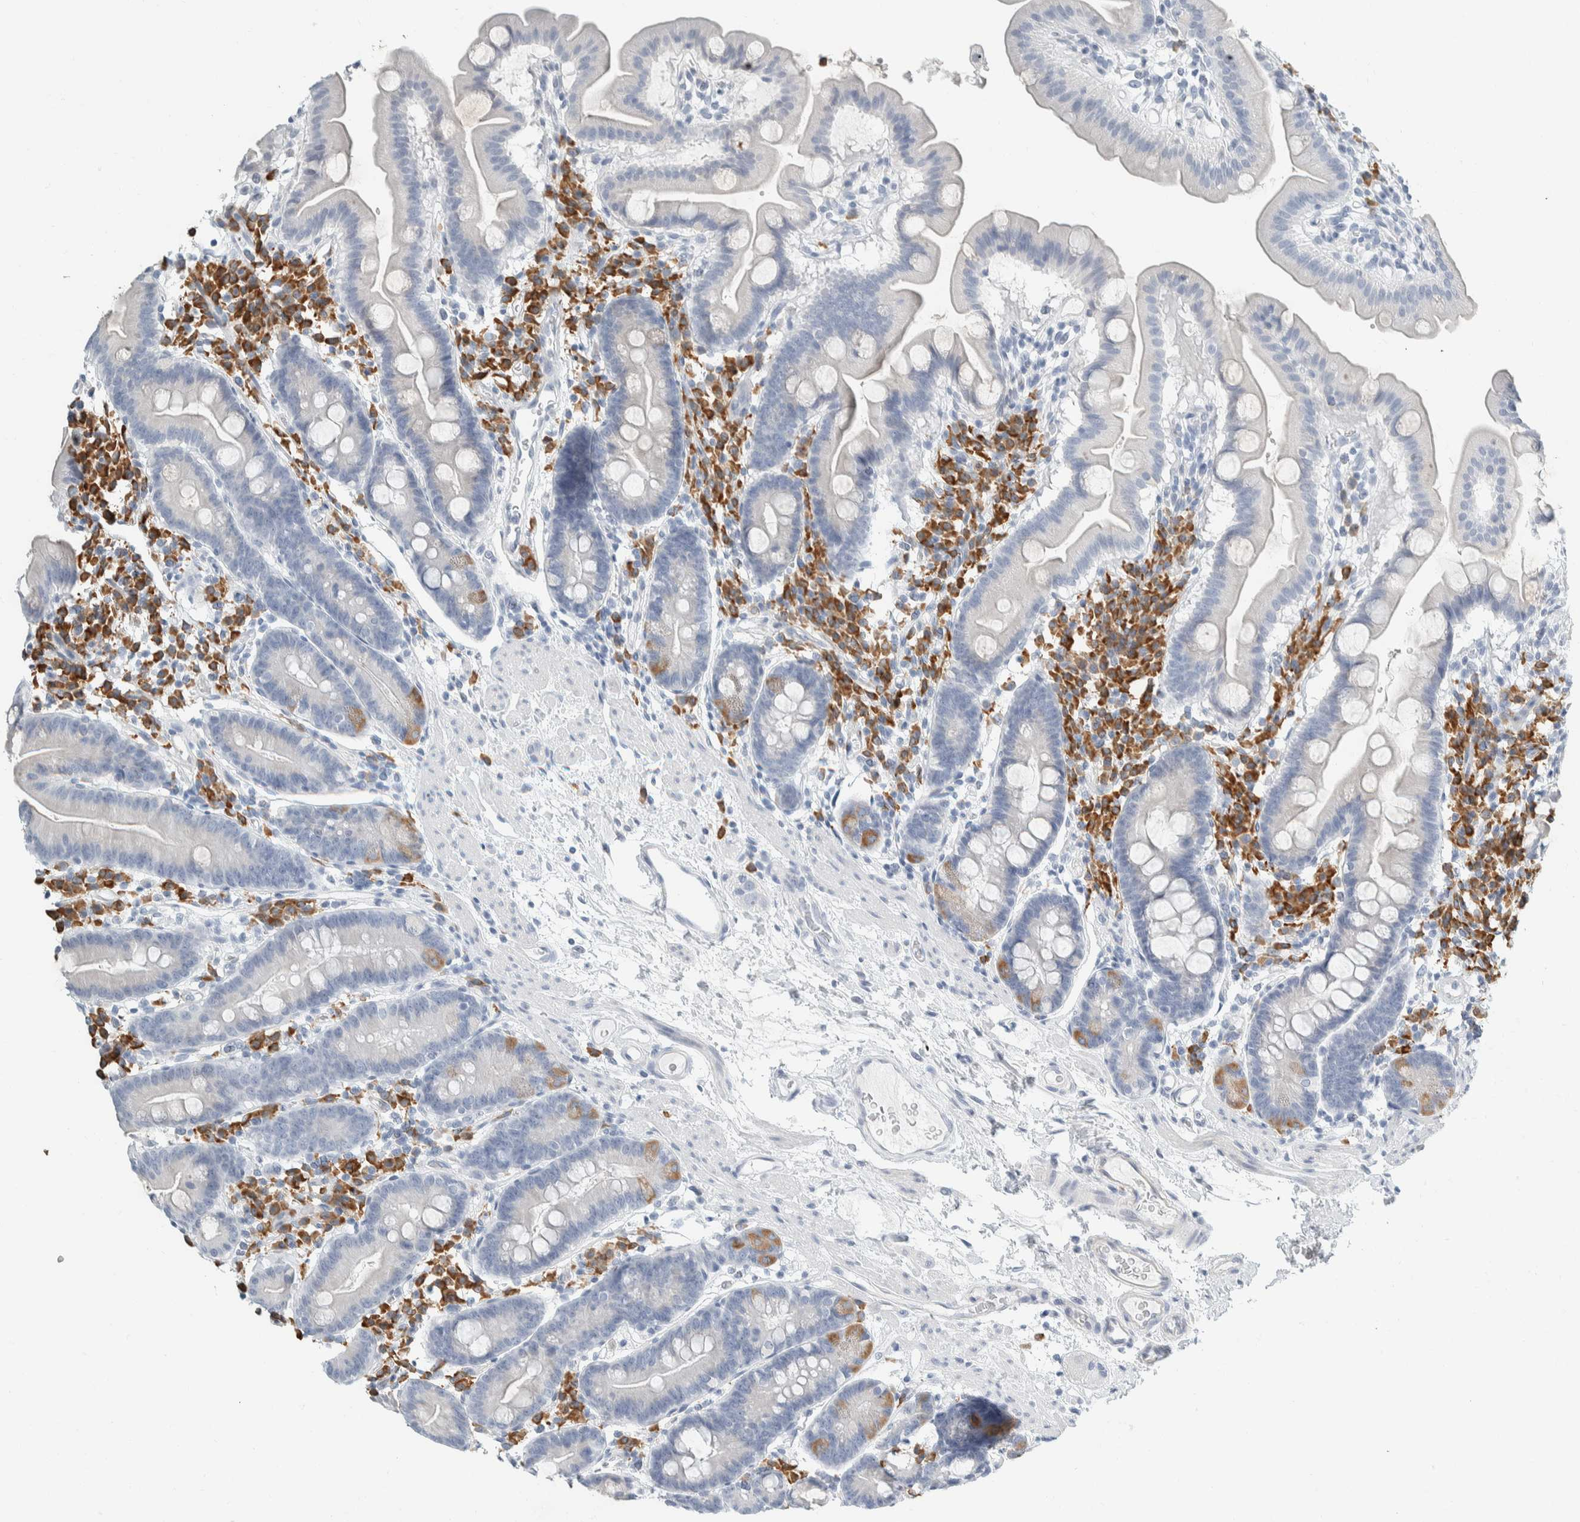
{"staining": {"intensity": "moderate", "quantity": "<25%", "location": "cytoplasmic/membranous"}, "tissue": "duodenum", "cell_type": "Glandular cells", "image_type": "normal", "snomed": [{"axis": "morphology", "description": "Normal tissue, NOS"}, {"axis": "topography", "description": "Duodenum"}], "caption": "Moderate cytoplasmic/membranous positivity for a protein is seen in about <25% of glandular cells of normal duodenum using immunohistochemistry (IHC).", "gene": "ARHGAP27", "patient": {"sex": "male", "age": 50}}